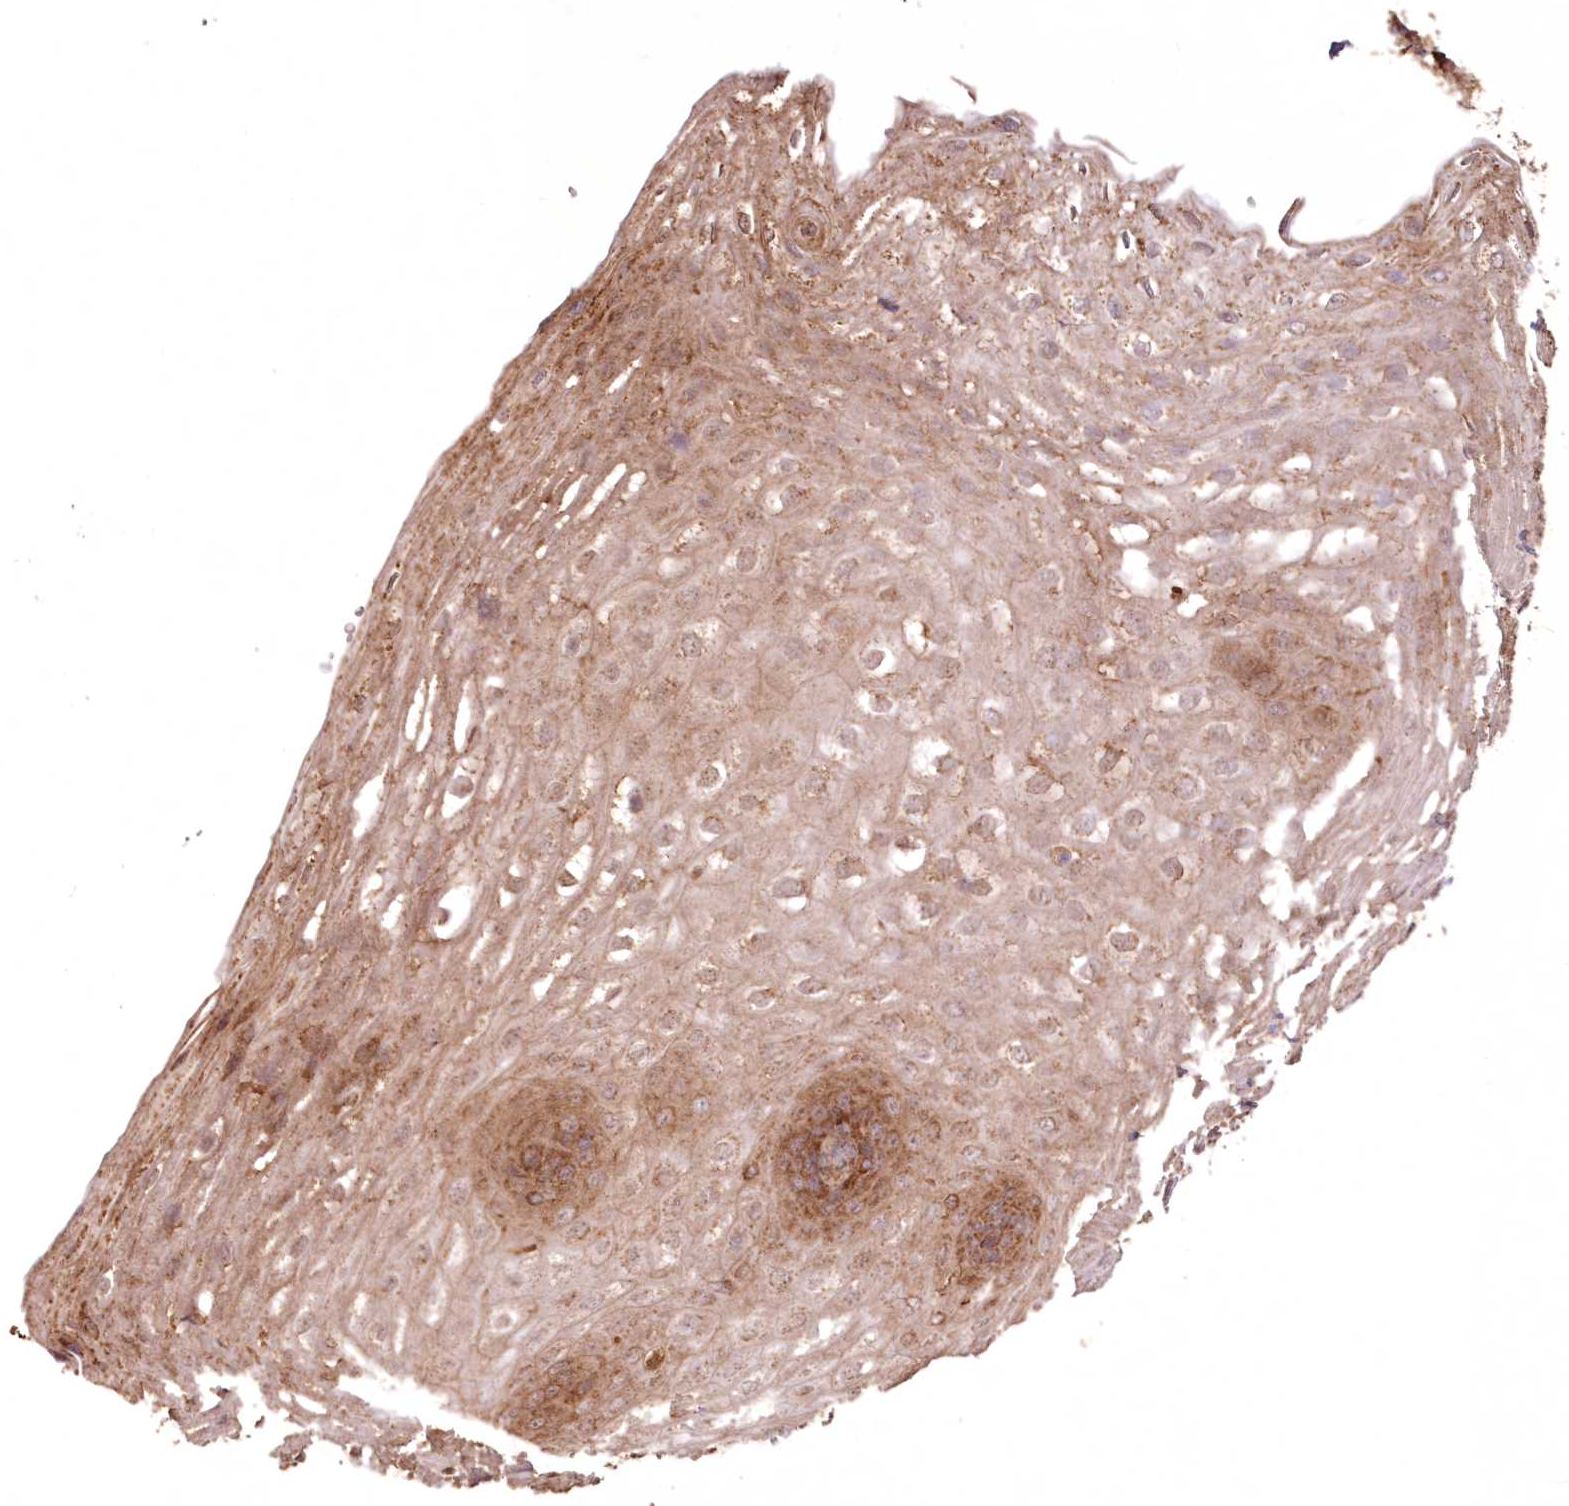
{"staining": {"intensity": "moderate", "quantity": ">75%", "location": "cytoplasmic/membranous"}, "tissue": "esophagus", "cell_type": "Squamous epithelial cells", "image_type": "normal", "snomed": [{"axis": "morphology", "description": "Normal tissue, NOS"}, {"axis": "topography", "description": "Esophagus"}], "caption": "This is a micrograph of IHC staining of unremarkable esophagus, which shows moderate positivity in the cytoplasmic/membranous of squamous epithelial cells.", "gene": "TMEM139", "patient": {"sex": "female", "age": 66}}